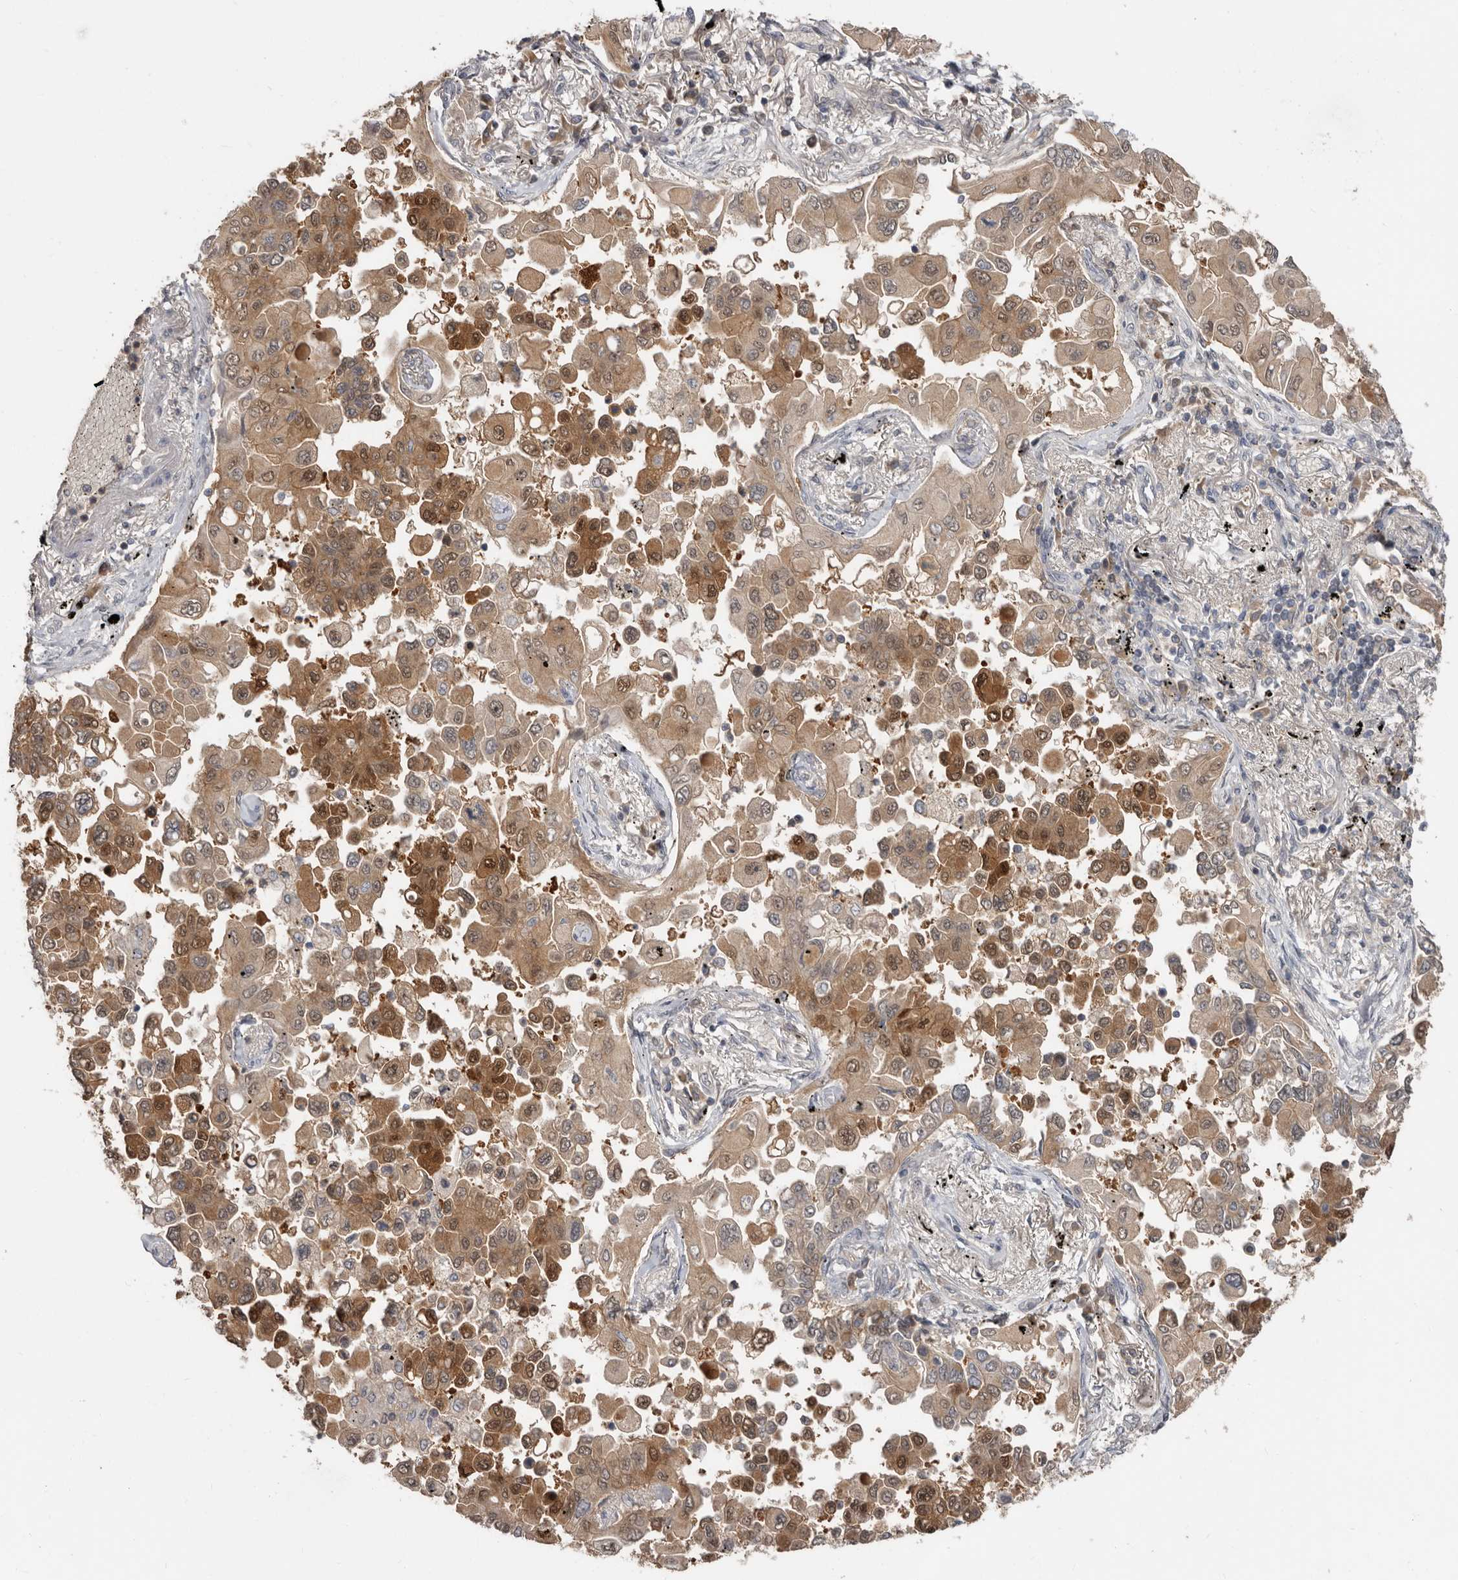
{"staining": {"intensity": "moderate", "quantity": ">75%", "location": "cytoplasmic/membranous,nuclear"}, "tissue": "lung cancer", "cell_type": "Tumor cells", "image_type": "cancer", "snomed": [{"axis": "morphology", "description": "Adenocarcinoma, NOS"}, {"axis": "topography", "description": "Lung"}], "caption": "Tumor cells show moderate cytoplasmic/membranous and nuclear positivity in about >75% of cells in lung cancer.", "gene": "RBKS", "patient": {"sex": "female", "age": 67}}